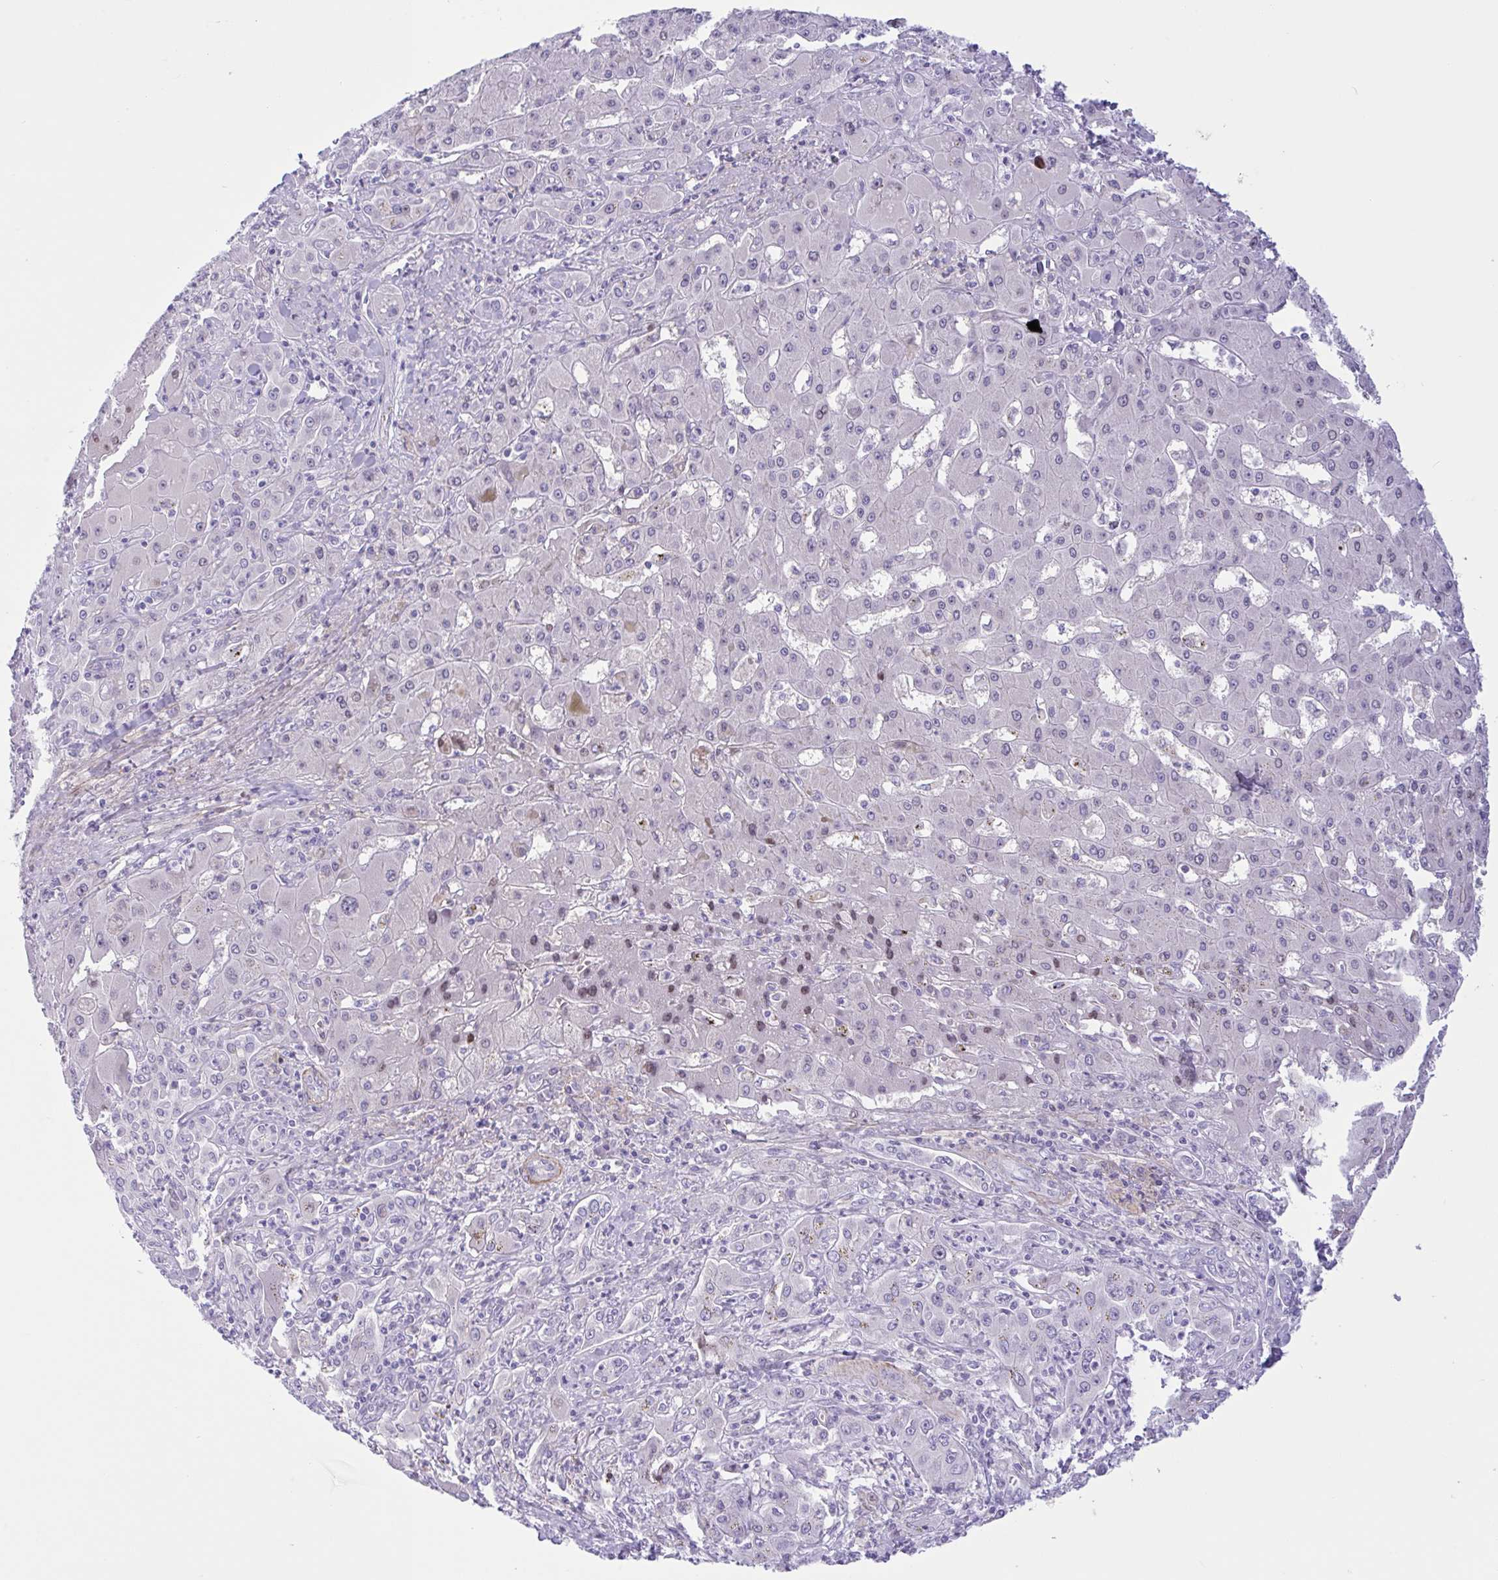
{"staining": {"intensity": "negative", "quantity": "none", "location": "none"}, "tissue": "liver cancer", "cell_type": "Tumor cells", "image_type": "cancer", "snomed": [{"axis": "morphology", "description": "Cholangiocarcinoma"}, {"axis": "topography", "description": "Liver"}], "caption": "Immunohistochemistry of human cholangiocarcinoma (liver) displays no staining in tumor cells. Nuclei are stained in blue.", "gene": "AHCYL2", "patient": {"sex": "male", "age": 67}}